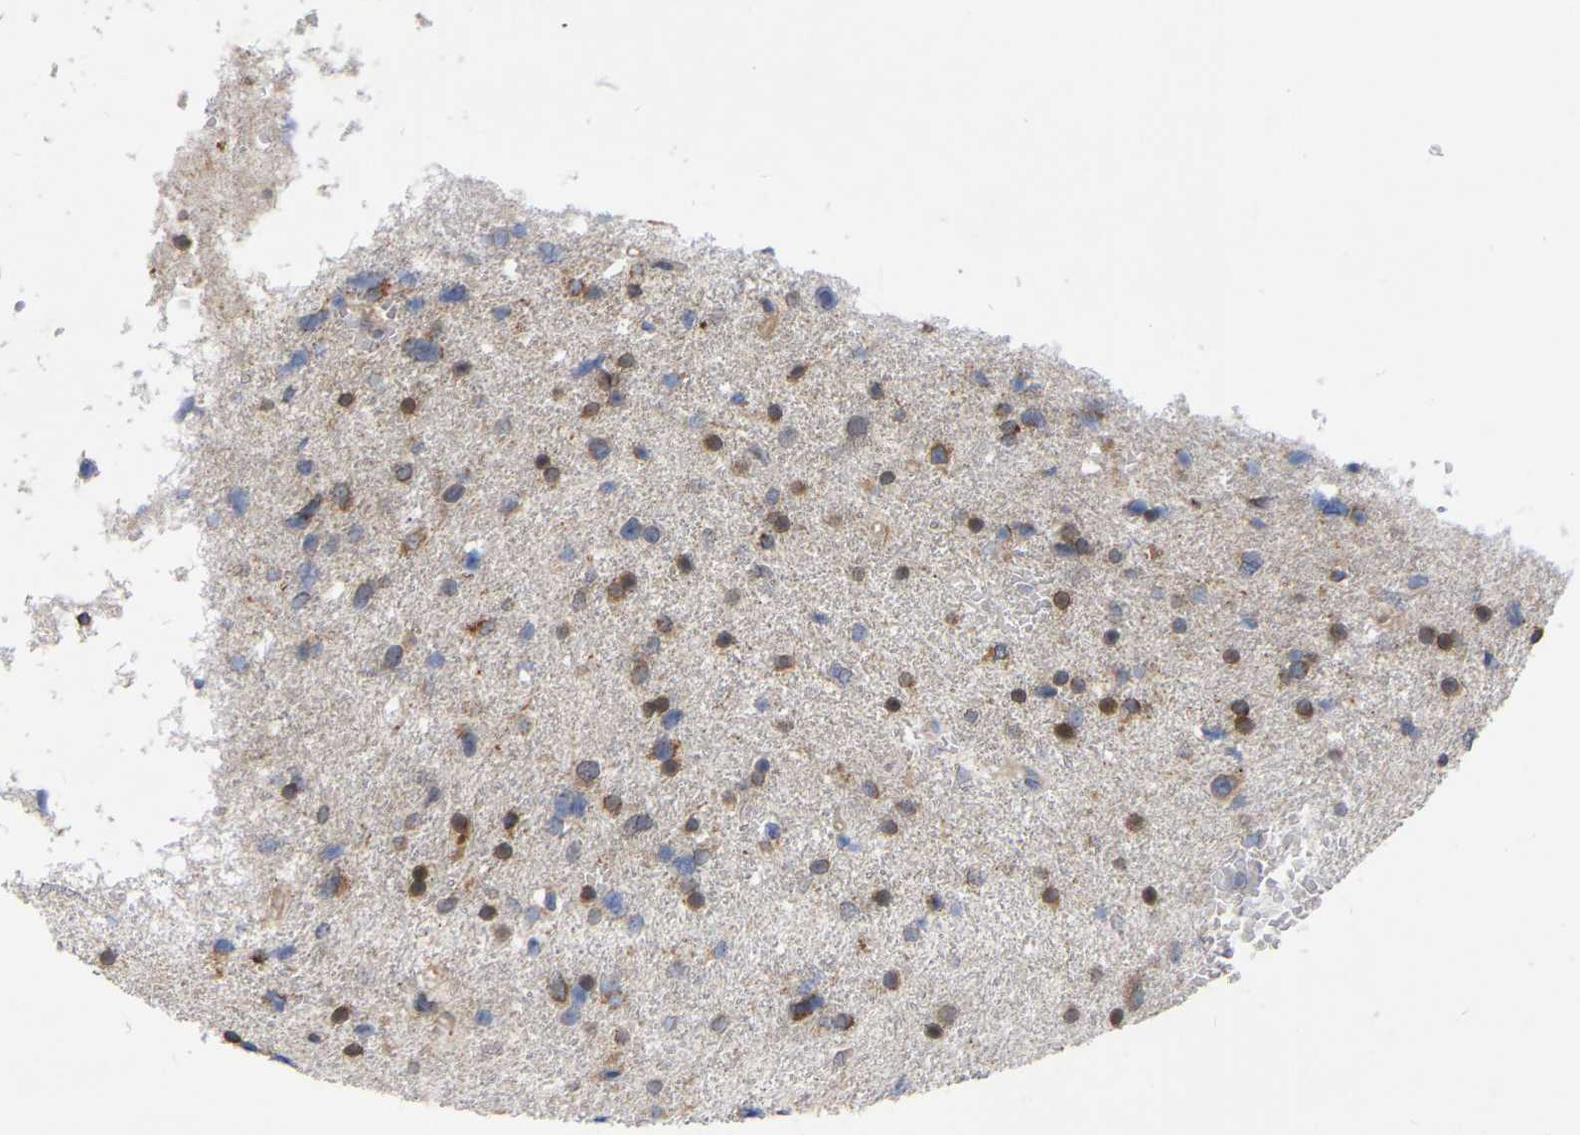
{"staining": {"intensity": "moderate", "quantity": "25%-75%", "location": "cytoplasmic/membranous,nuclear"}, "tissue": "glioma", "cell_type": "Tumor cells", "image_type": "cancer", "snomed": [{"axis": "morphology", "description": "Glioma, malignant, Low grade"}, {"axis": "topography", "description": "Brain"}], "caption": "Glioma stained with immunohistochemistry demonstrates moderate cytoplasmic/membranous and nuclear staining in approximately 25%-75% of tumor cells. Nuclei are stained in blue.", "gene": "UBE4B", "patient": {"sex": "female", "age": 37}}